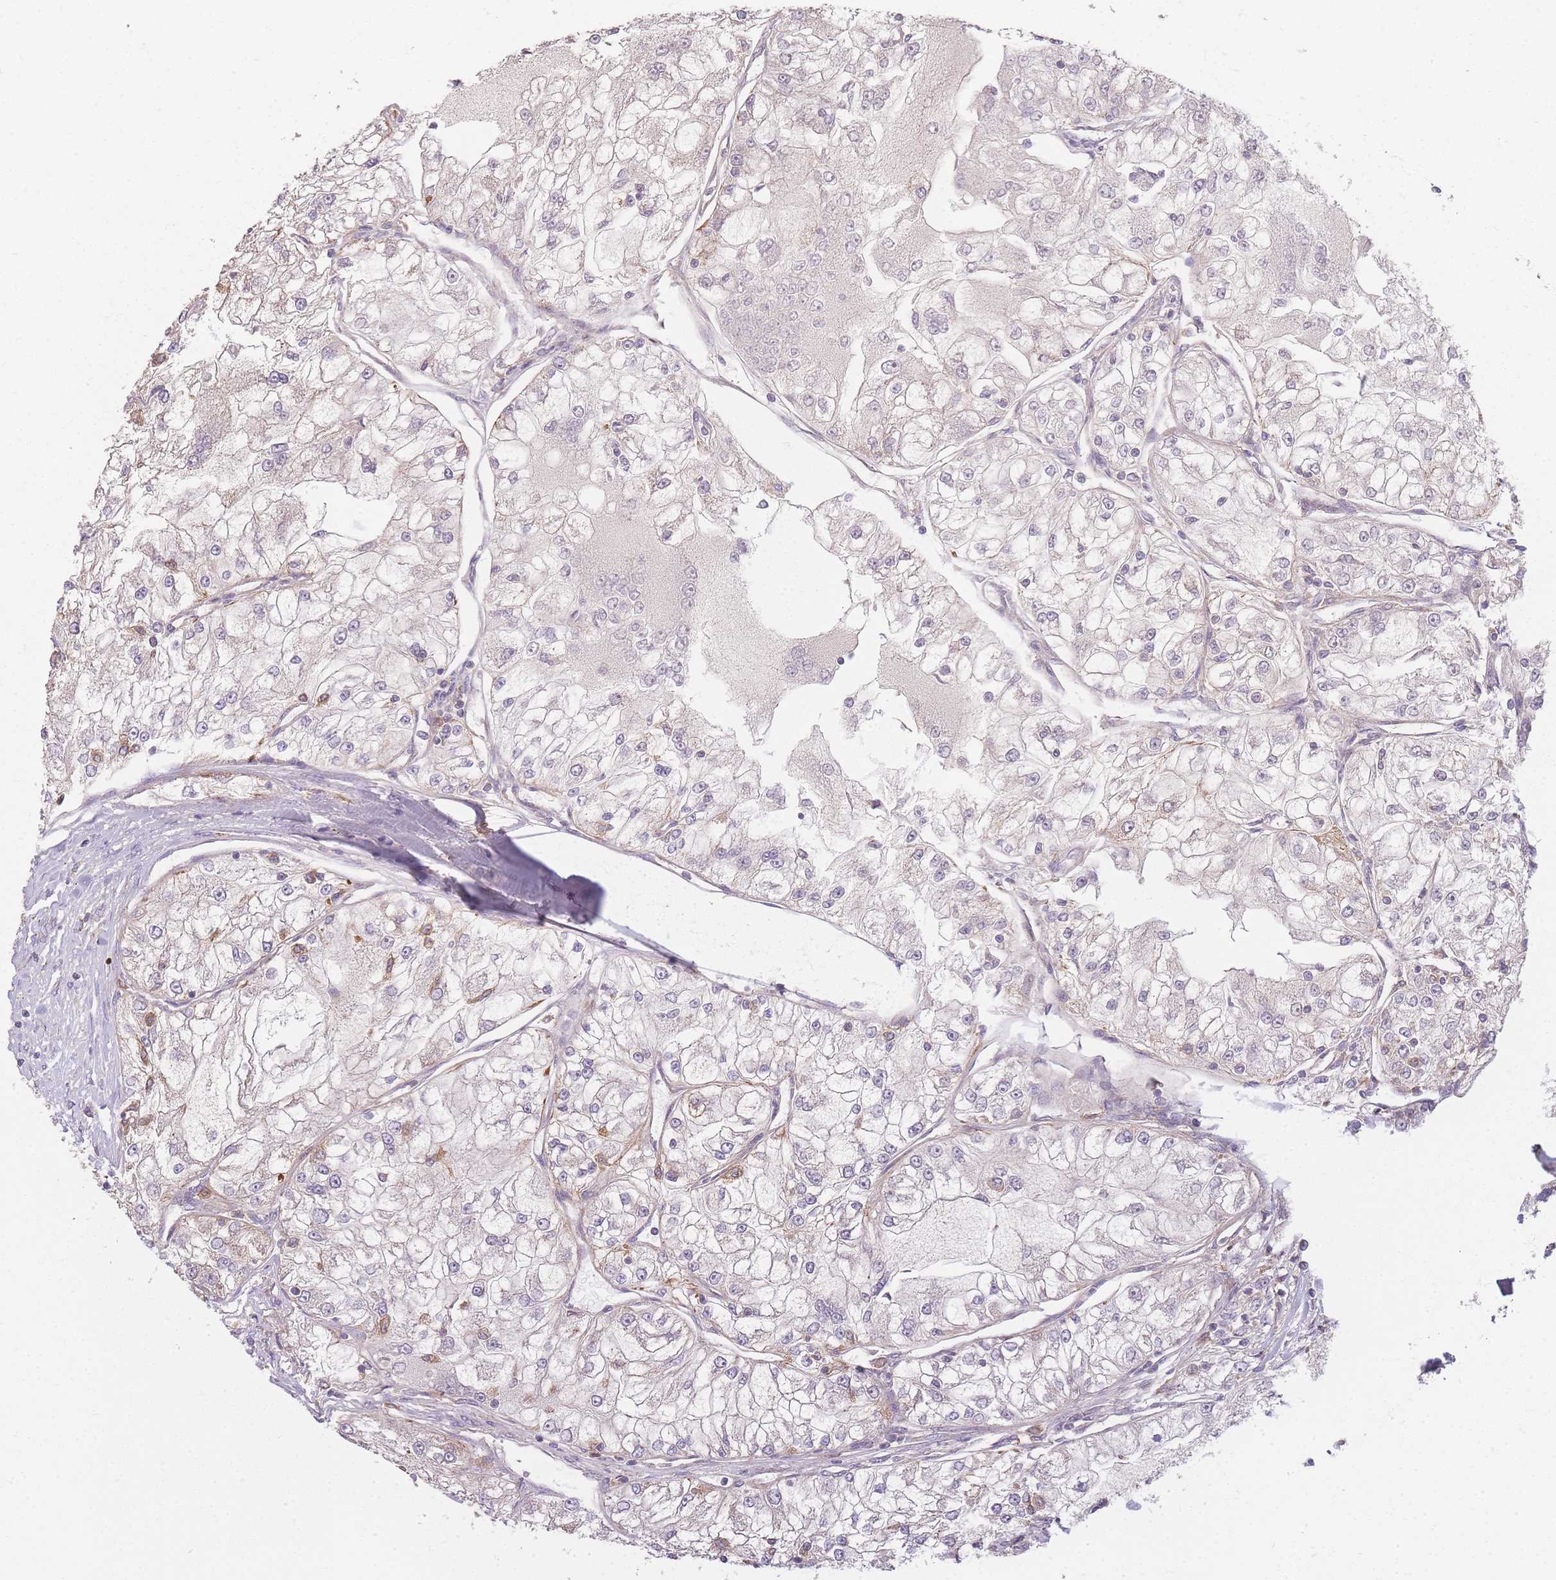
{"staining": {"intensity": "weak", "quantity": "25%-75%", "location": "cytoplasmic/membranous"}, "tissue": "renal cancer", "cell_type": "Tumor cells", "image_type": "cancer", "snomed": [{"axis": "morphology", "description": "Adenocarcinoma, NOS"}, {"axis": "topography", "description": "Kidney"}], "caption": "Renal adenocarcinoma stained with DAB (3,3'-diaminobenzidine) immunohistochemistry (IHC) displays low levels of weak cytoplasmic/membranous positivity in approximately 25%-75% of tumor cells. The staining was performed using DAB (3,3'-diaminobenzidine), with brown indicating positive protein expression. Nuclei are stained blue with hematoxylin.", "gene": "PRAM1", "patient": {"sex": "female", "age": 72}}